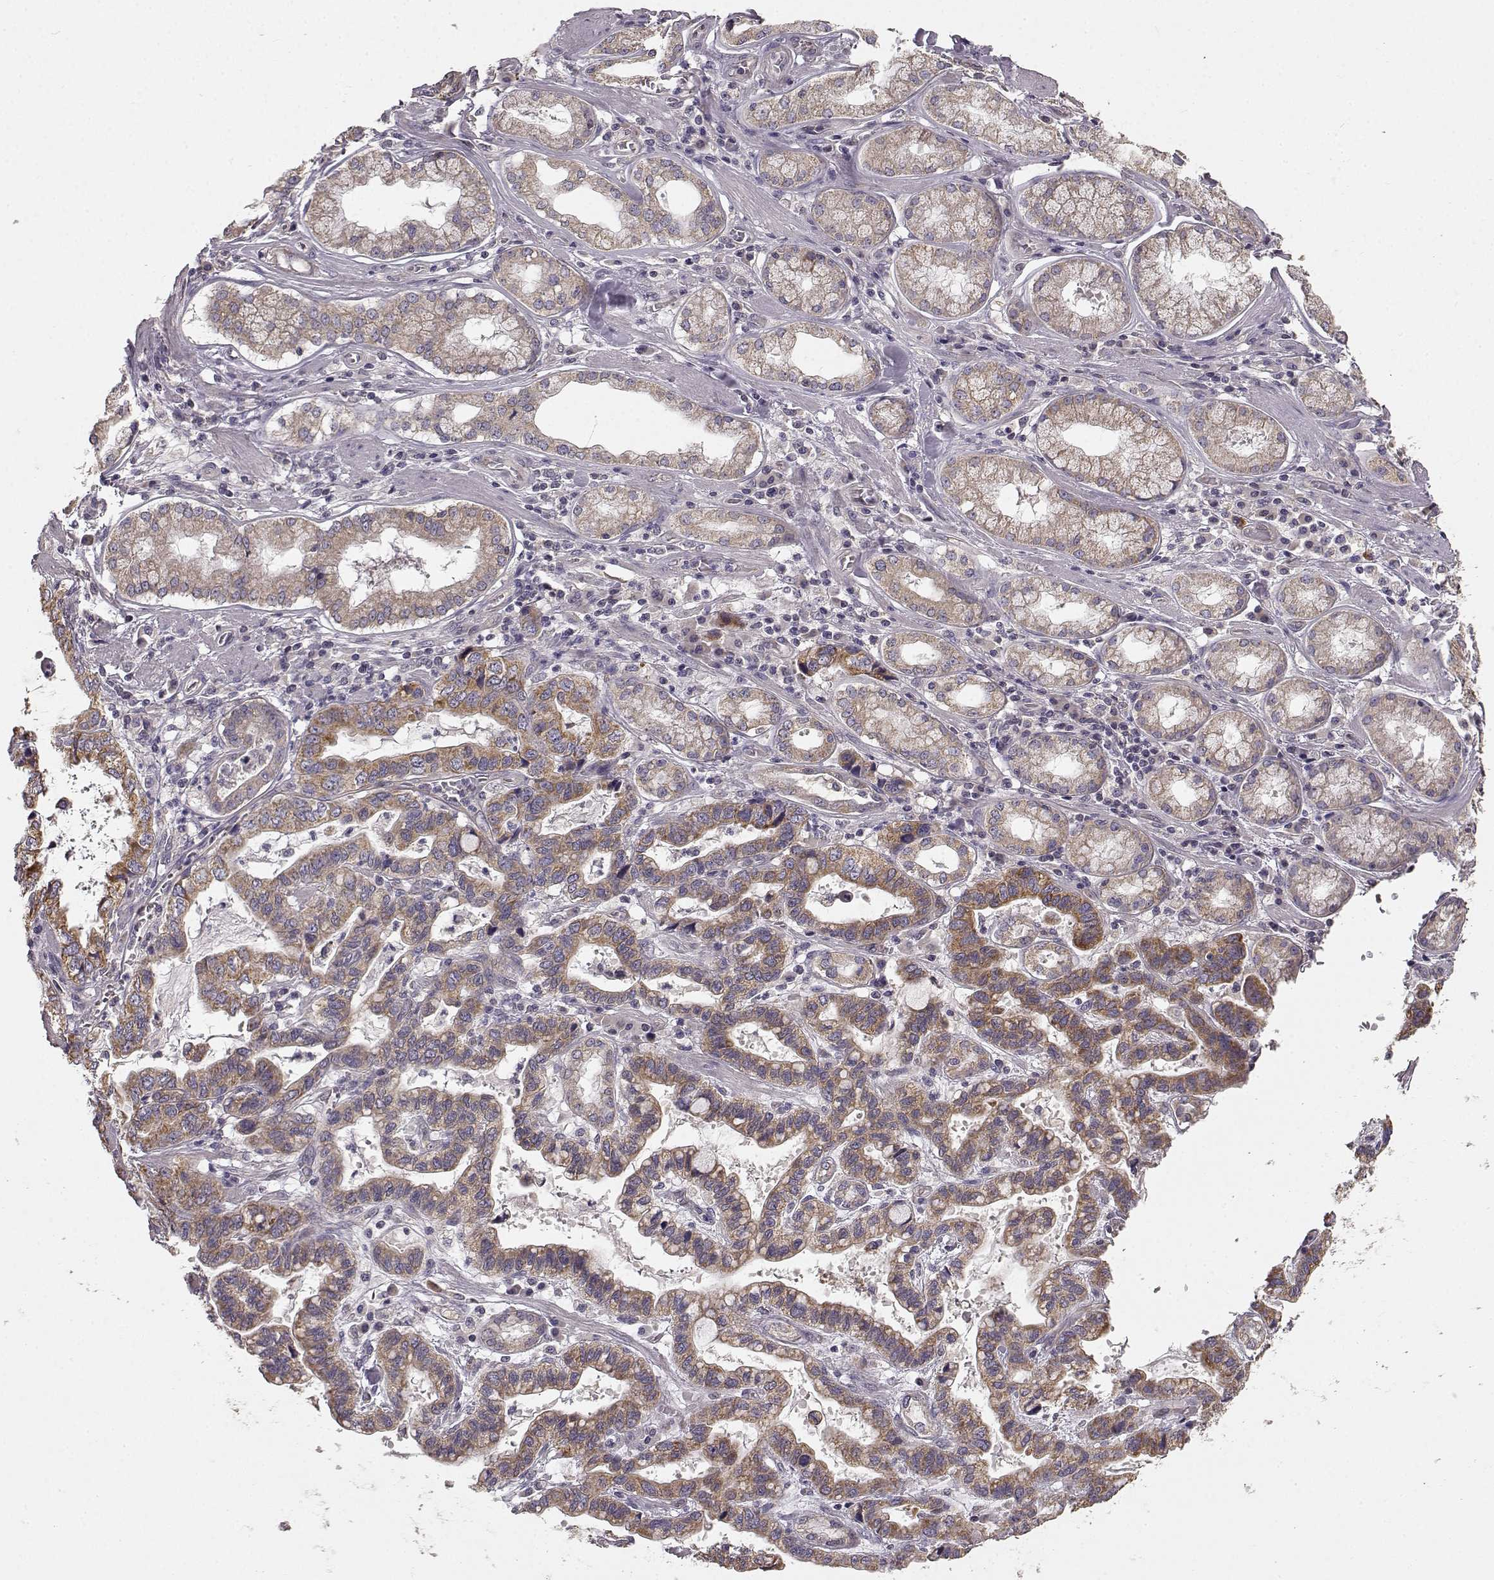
{"staining": {"intensity": "moderate", "quantity": ">75%", "location": "cytoplasmic/membranous"}, "tissue": "stomach cancer", "cell_type": "Tumor cells", "image_type": "cancer", "snomed": [{"axis": "morphology", "description": "Adenocarcinoma, NOS"}, {"axis": "topography", "description": "Stomach, lower"}], "caption": "The immunohistochemical stain labels moderate cytoplasmic/membranous expression in tumor cells of adenocarcinoma (stomach) tissue.", "gene": "ERBB3", "patient": {"sex": "female", "age": 76}}